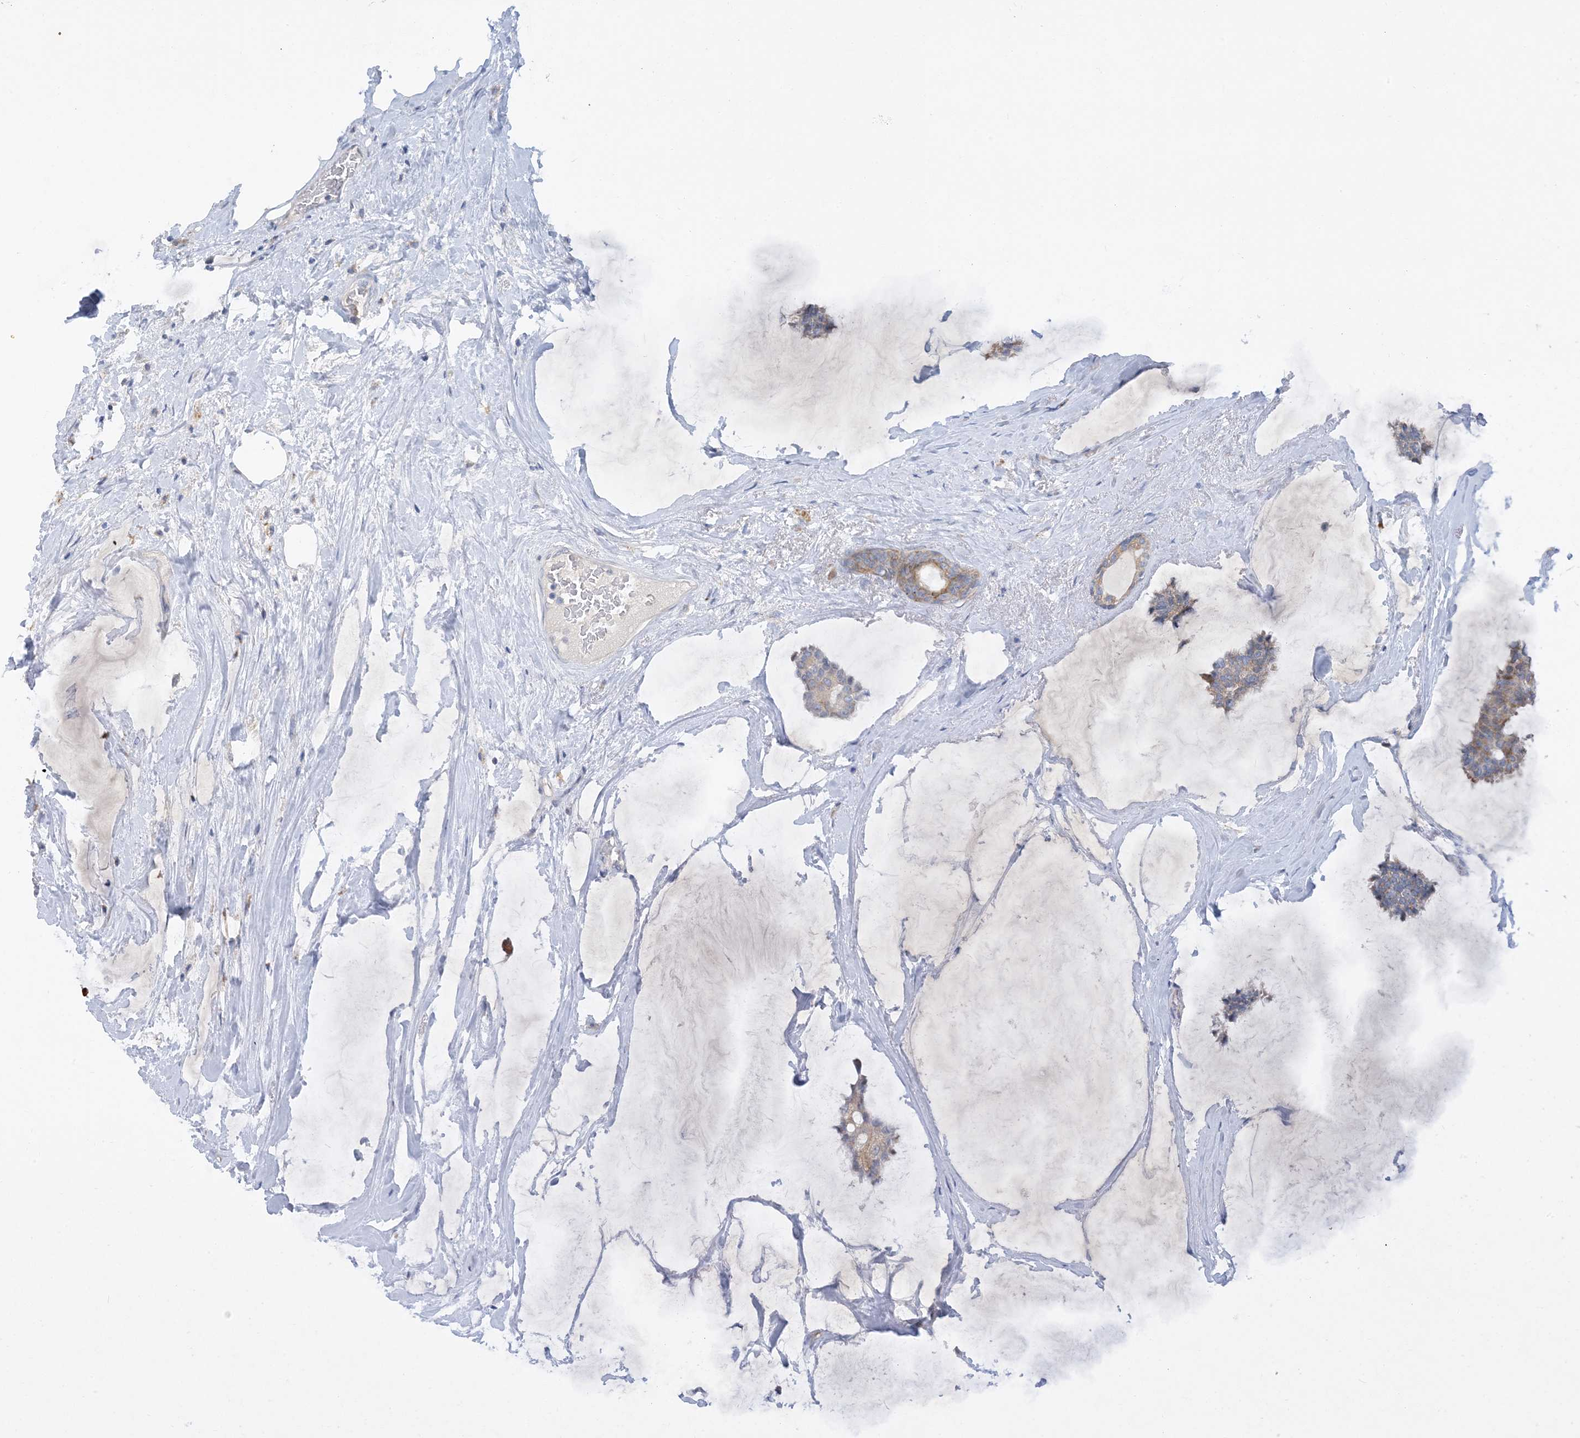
{"staining": {"intensity": "weak", "quantity": "<25%", "location": "cytoplasmic/membranous"}, "tissue": "breast cancer", "cell_type": "Tumor cells", "image_type": "cancer", "snomed": [{"axis": "morphology", "description": "Duct carcinoma"}, {"axis": "topography", "description": "Breast"}], "caption": "Tumor cells are negative for protein expression in human breast cancer (intraductal carcinoma). (Immunohistochemistry, brightfield microscopy, high magnification).", "gene": "ZCCHC18", "patient": {"sex": "female", "age": 93}}